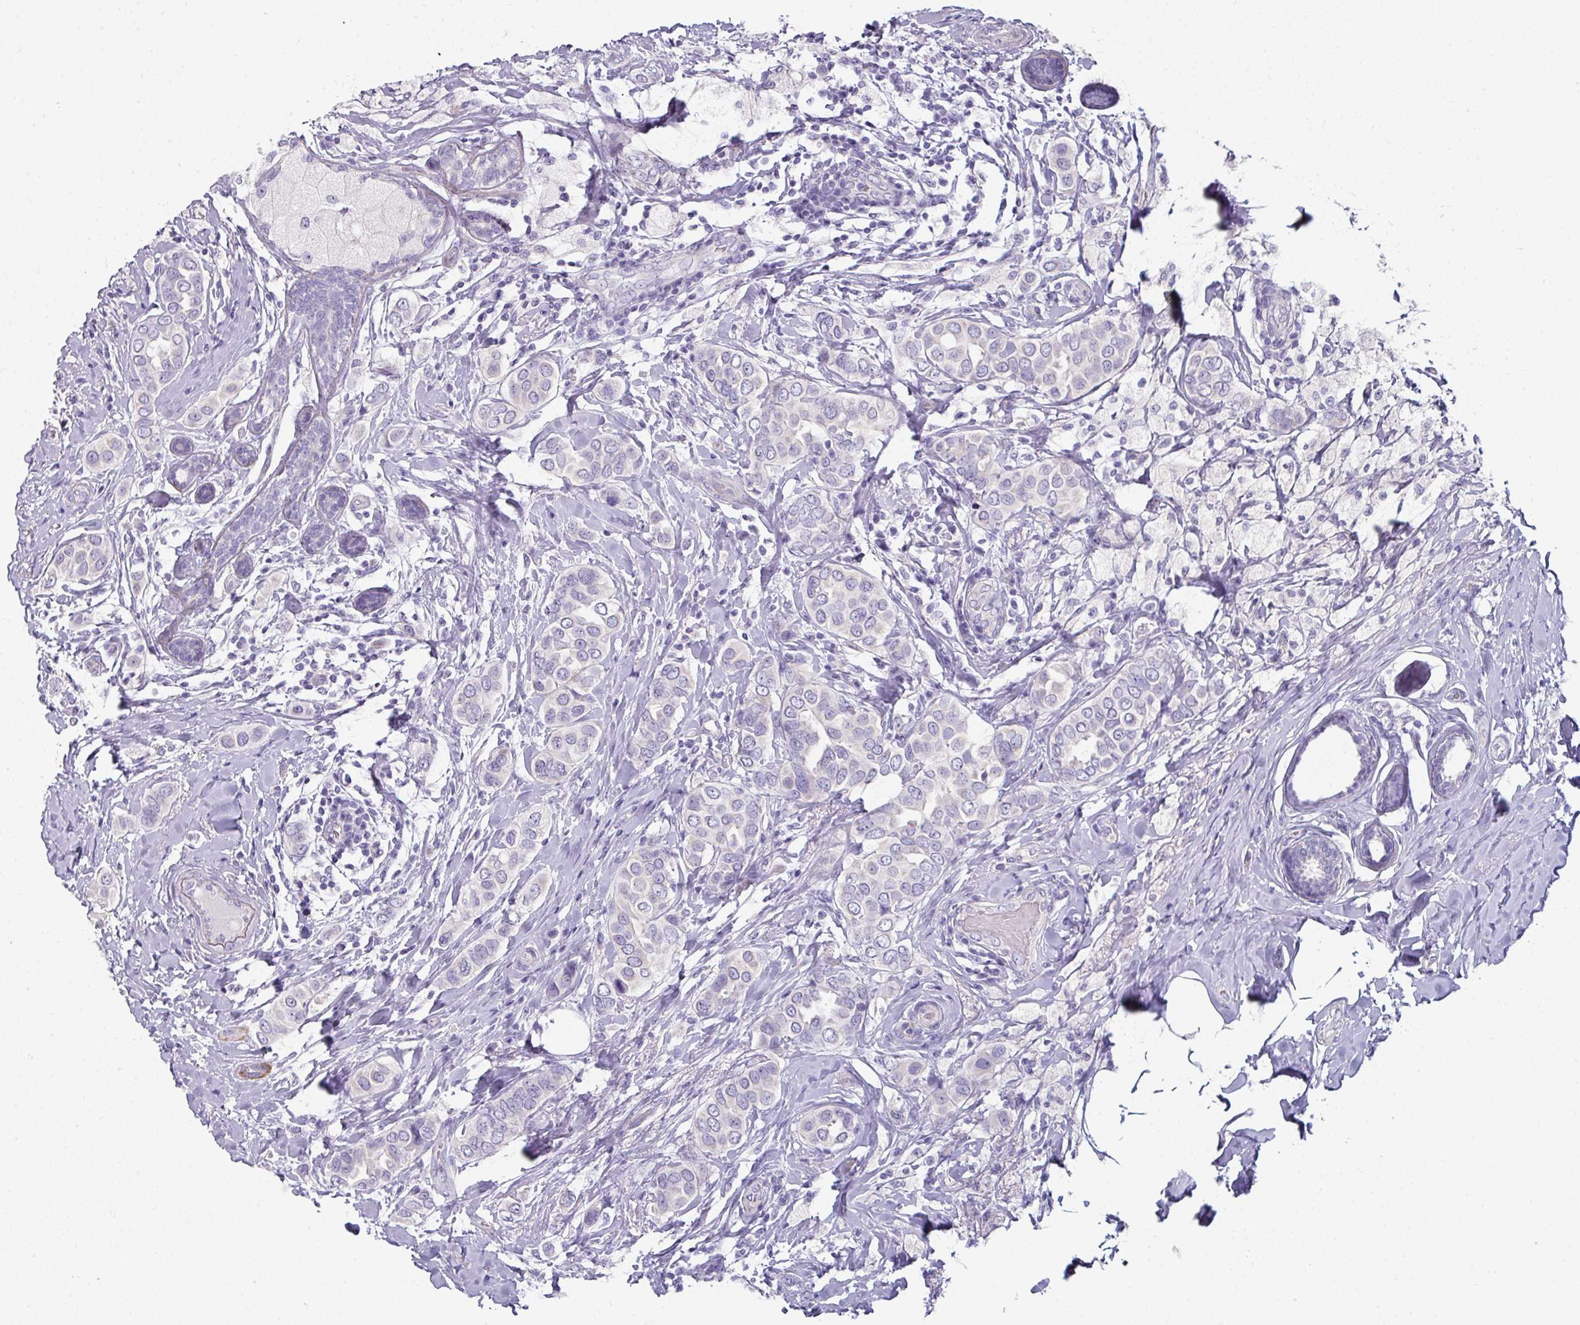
{"staining": {"intensity": "negative", "quantity": "none", "location": "none"}, "tissue": "breast cancer", "cell_type": "Tumor cells", "image_type": "cancer", "snomed": [{"axis": "morphology", "description": "Lobular carcinoma"}, {"axis": "topography", "description": "Breast"}], "caption": "High power microscopy photomicrograph of an IHC photomicrograph of breast cancer (lobular carcinoma), revealing no significant staining in tumor cells. (DAB (3,3'-diaminobenzidine) immunohistochemistry visualized using brightfield microscopy, high magnification).", "gene": "SLC17A7", "patient": {"sex": "female", "age": 51}}